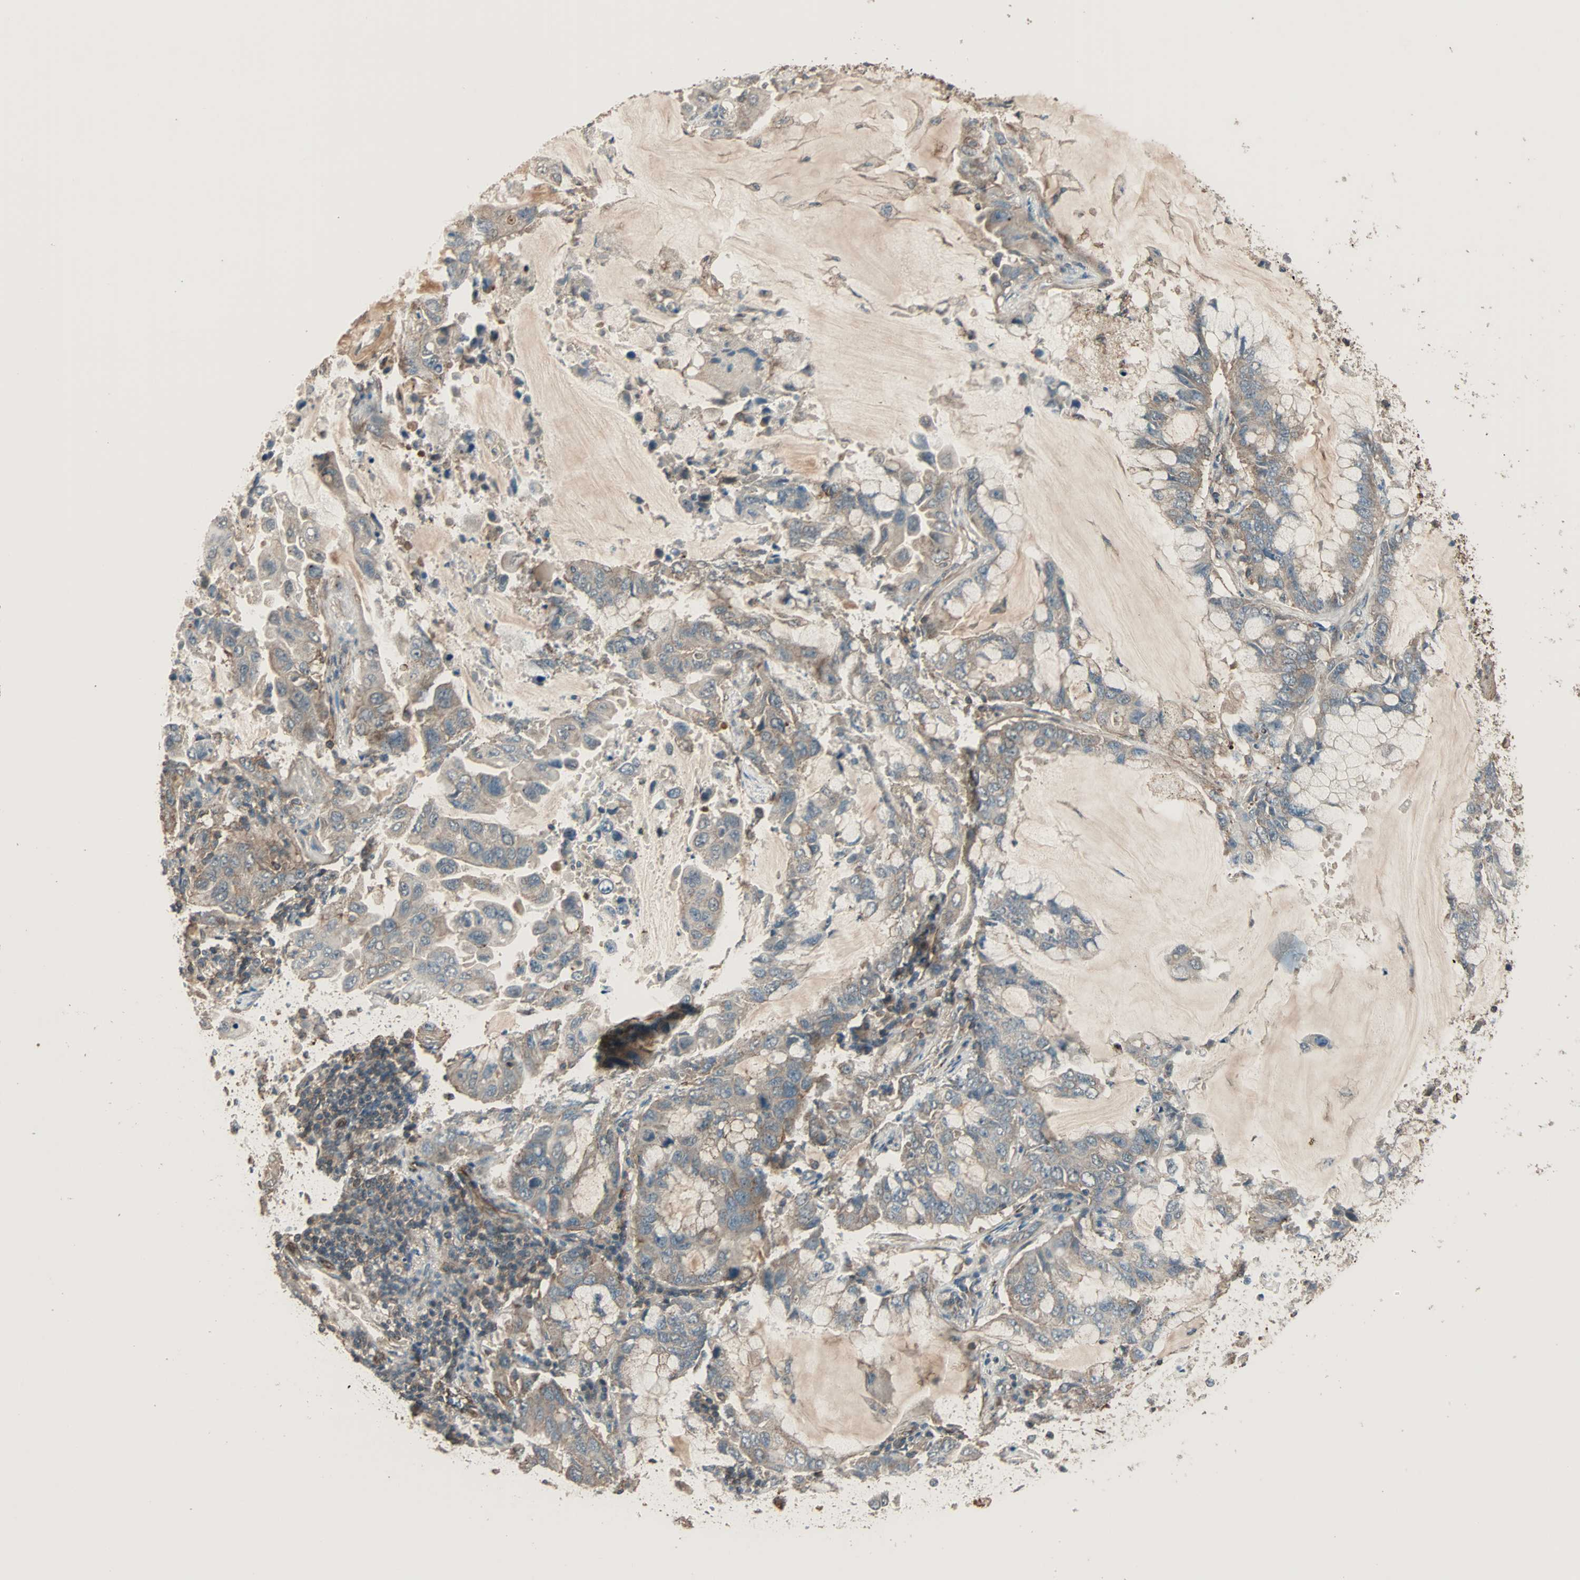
{"staining": {"intensity": "weak", "quantity": ">75%", "location": "cytoplasmic/membranous"}, "tissue": "lung cancer", "cell_type": "Tumor cells", "image_type": "cancer", "snomed": [{"axis": "morphology", "description": "Adenocarcinoma, NOS"}, {"axis": "topography", "description": "Lung"}], "caption": "Weak cytoplasmic/membranous positivity is appreciated in approximately >75% of tumor cells in lung cancer.", "gene": "MAP3K21", "patient": {"sex": "male", "age": 64}}